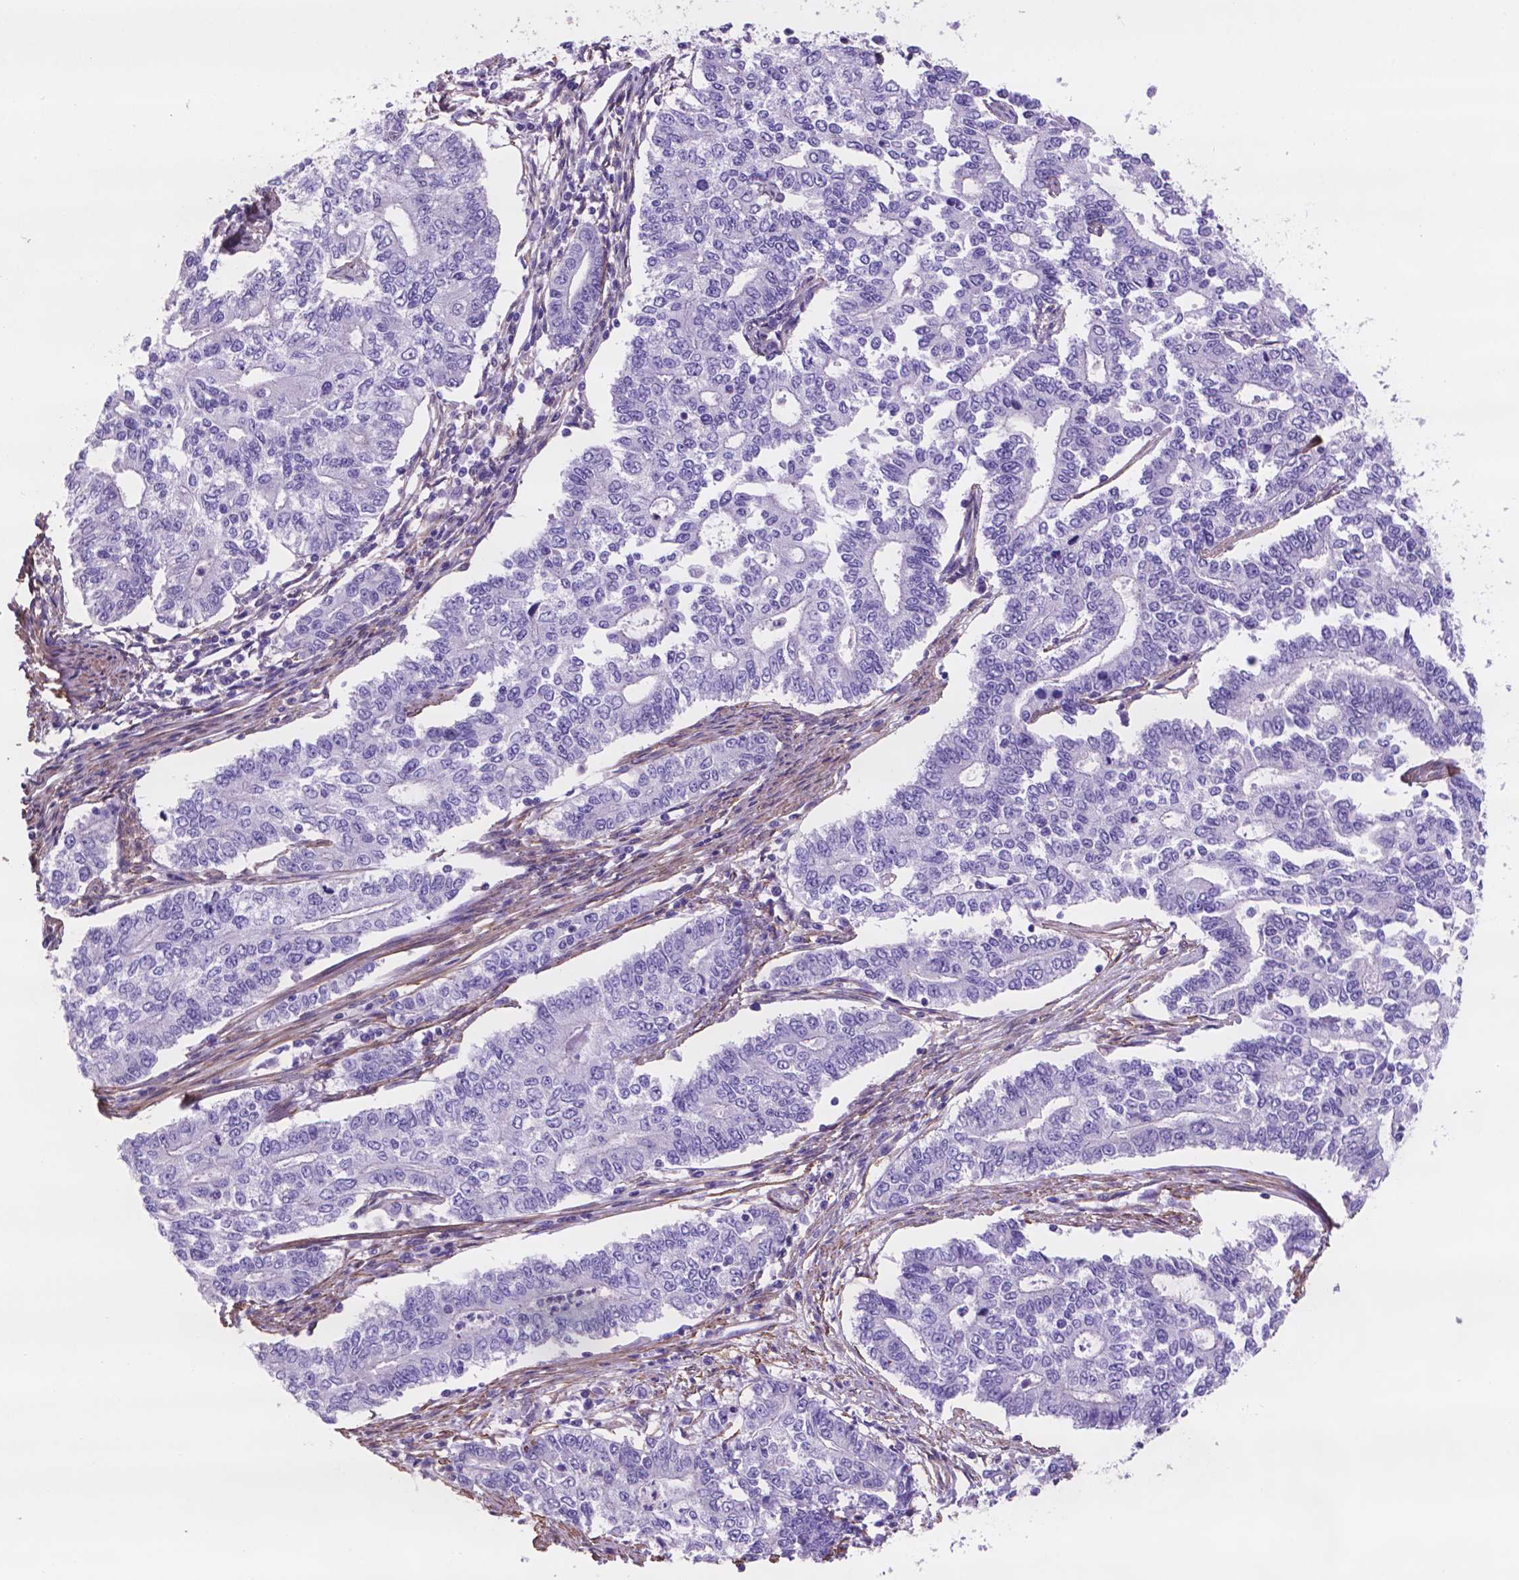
{"staining": {"intensity": "negative", "quantity": "none", "location": "none"}, "tissue": "endometrial cancer", "cell_type": "Tumor cells", "image_type": "cancer", "snomed": [{"axis": "morphology", "description": "Adenocarcinoma, NOS"}, {"axis": "topography", "description": "Uterus"}], "caption": "Immunohistochemistry (IHC) histopathology image of endometrial adenocarcinoma stained for a protein (brown), which displays no positivity in tumor cells. (Stains: DAB (3,3'-diaminobenzidine) immunohistochemistry with hematoxylin counter stain, Microscopy: brightfield microscopy at high magnification).", "gene": "TOR2A", "patient": {"sex": "female", "age": 59}}